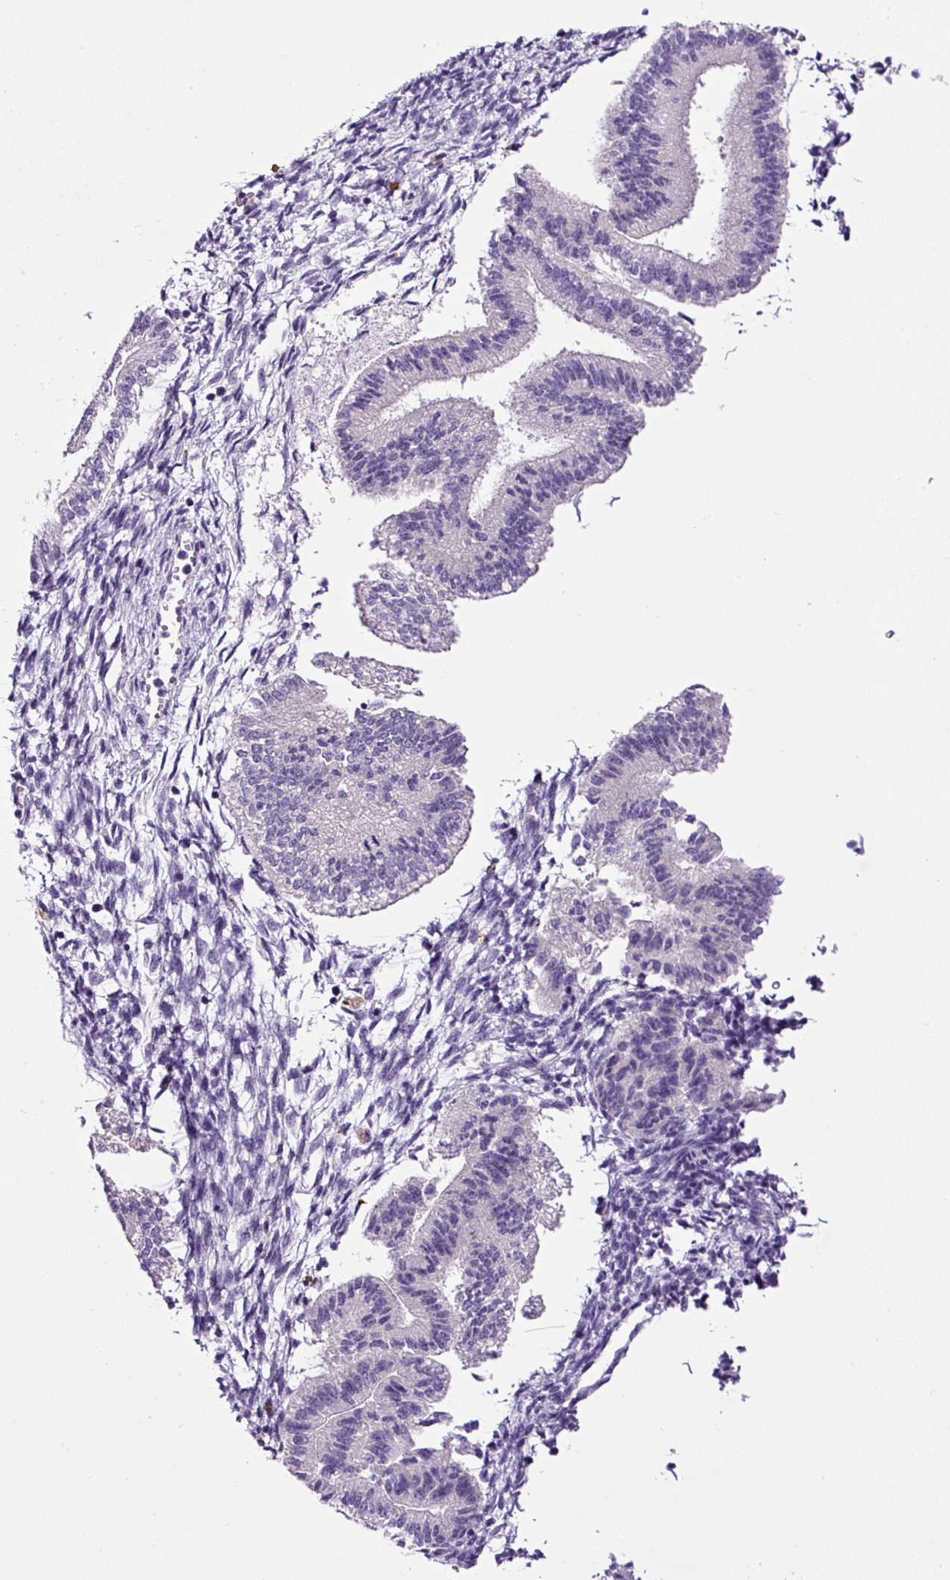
{"staining": {"intensity": "negative", "quantity": "none", "location": "none"}, "tissue": "endometrium", "cell_type": "Cells in endometrial stroma", "image_type": "normal", "snomed": [{"axis": "morphology", "description": "Normal tissue, NOS"}, {"axis": "topography", "description": "Endometrium"}], "caption": "Protein analysis of benign endometrium displays no significant expression in cells in endometrial stroma. Nuclei are stained in blue.", "gene": "SP8", "patient": {"sex": "female", "age": 25}}